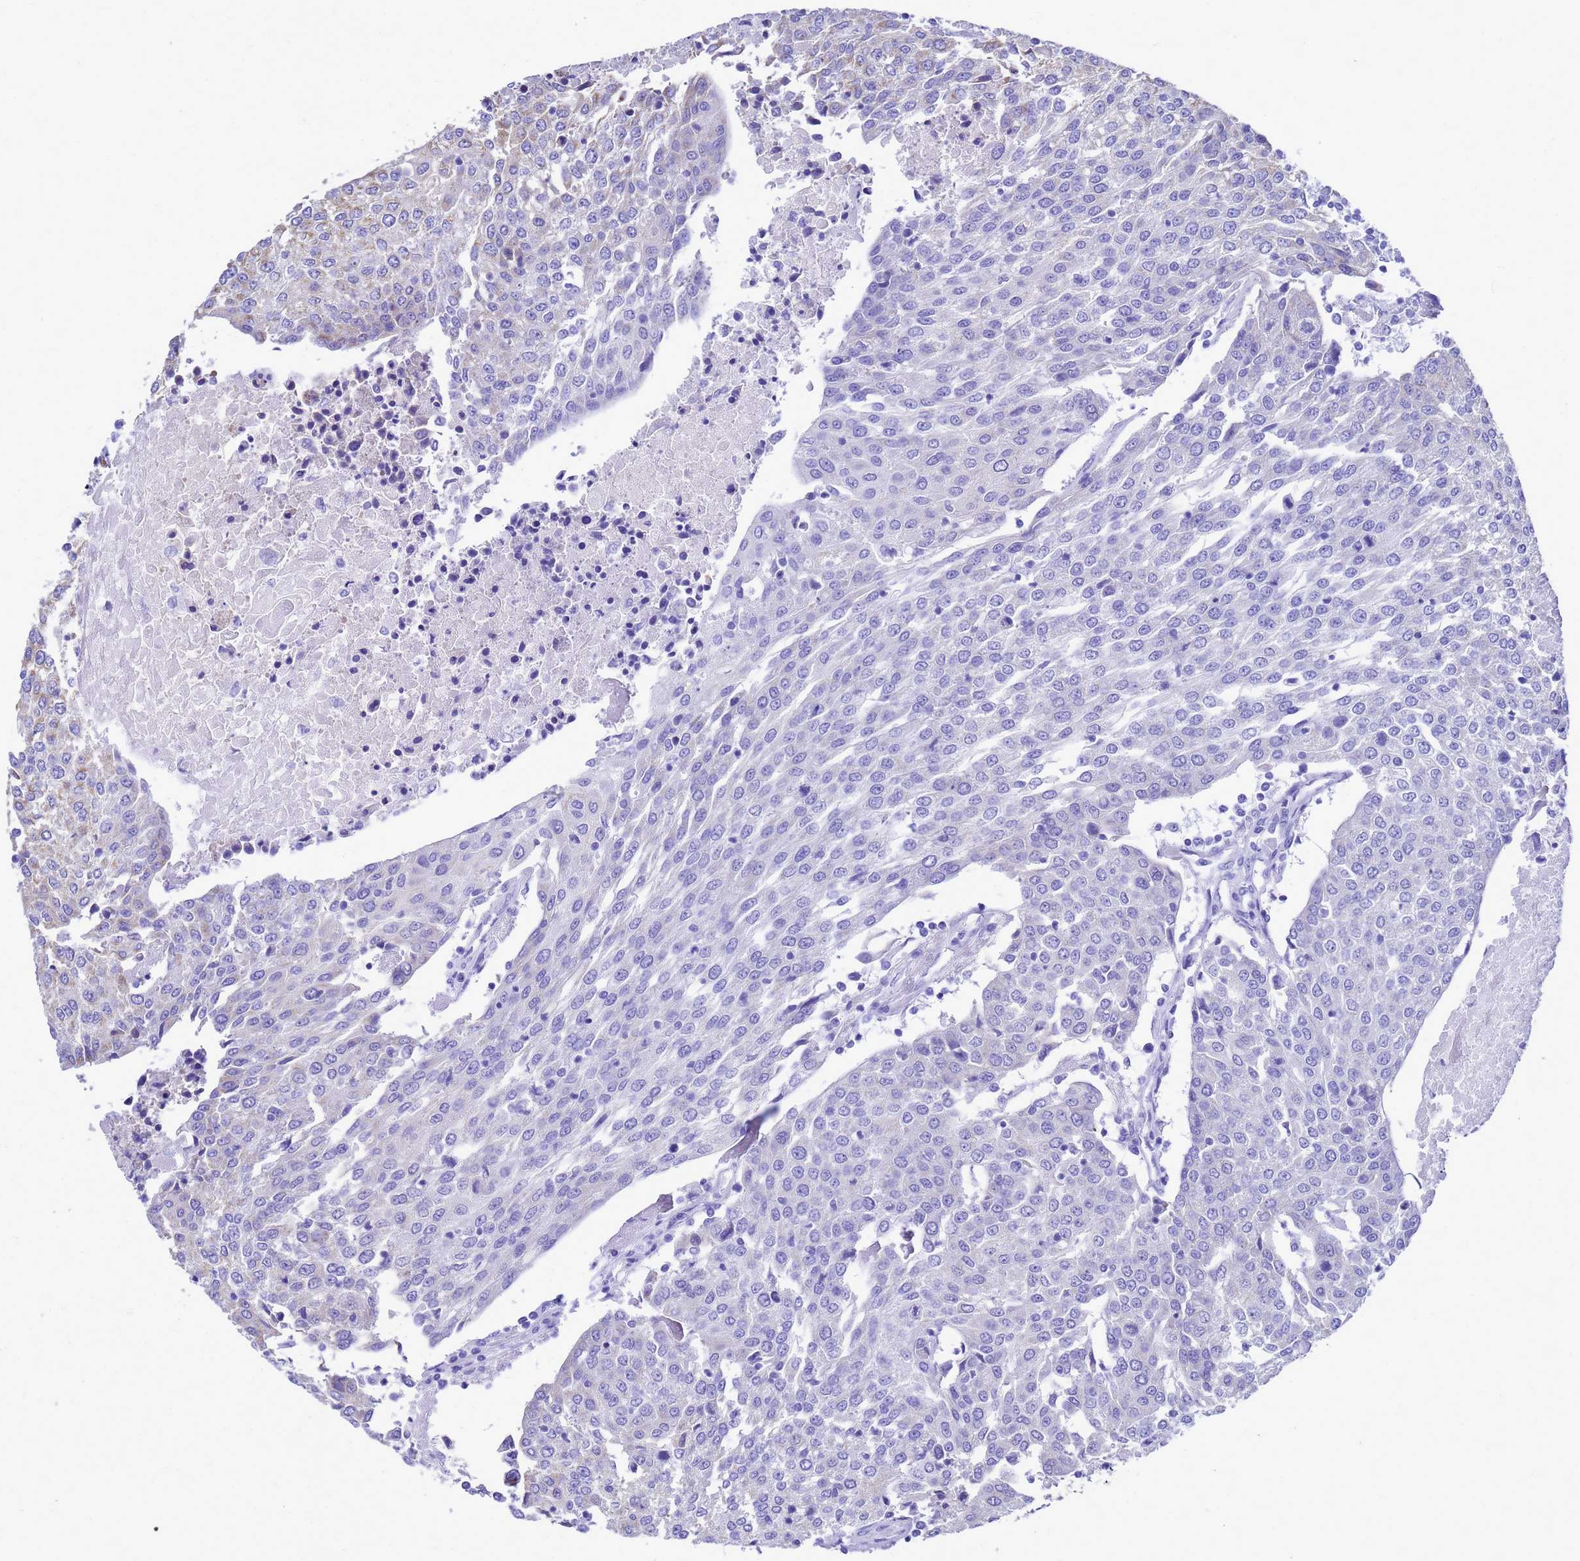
{"staining": {"intensity": "moderate", "quantity": "<25%", "location": "cytoplasmic/membranous"}, "tissue": "urothelial cancer", "cell_type": "Tumor cells", "image_type": "cancer", "snomed": [{"axis": "morphology", "description": "Urothelial carcinoma, High grade"}, {"axis": "topography", "description": "Urinary bladder"}], "caption": "Immunohistochemical staining of urothelial cancer exhibits low levels of moderate cytoplasmic/membranous protein staining in about <25% of tumor cells.", "gene": "OR52E2", "patient": {"sex": "female", "age": 85}}